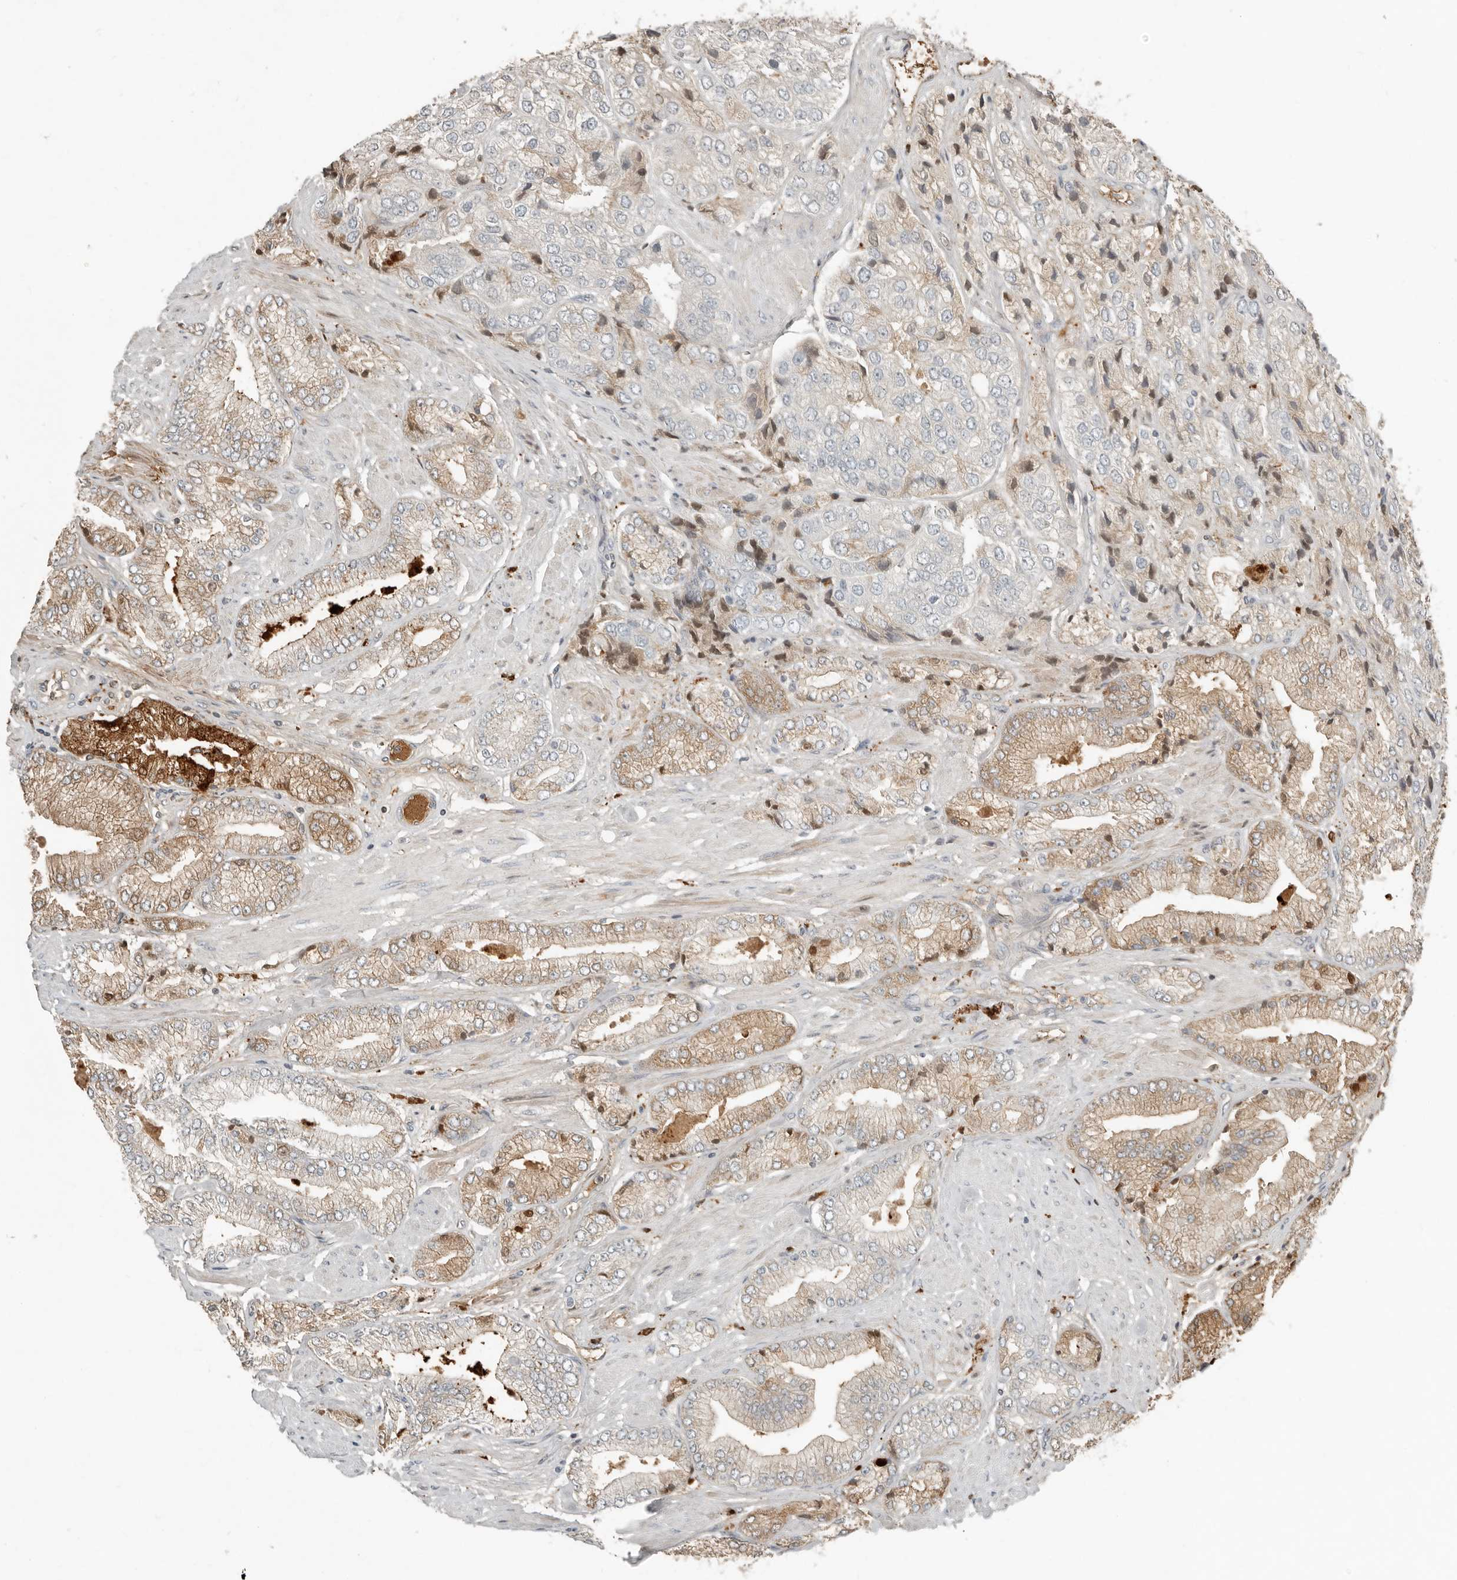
{"staining": {"intensity": "moderate", "quantity": "<25%", "location": "cytoplasmic/membranous"}, "tissue": "prostate cancer", "cell_type": "Tumor cells", "image_type": "cancer", "snomed": [{"axis": "morphology", "description": "Adenocarcinoma, High grade"}, {"axis": "topography", "description": "Prostate"}], "caption": "Immunohistochemistry (IHC) photomicrograph of prostate high-grade adenocarcinoma stained for a protein (brown), which shows low levels of moderate cytoplasmic/membranous positivity in about <25% of tumor cells.", "gene": "KLHL38", "patient": {"sex": "male", "age": 50}}